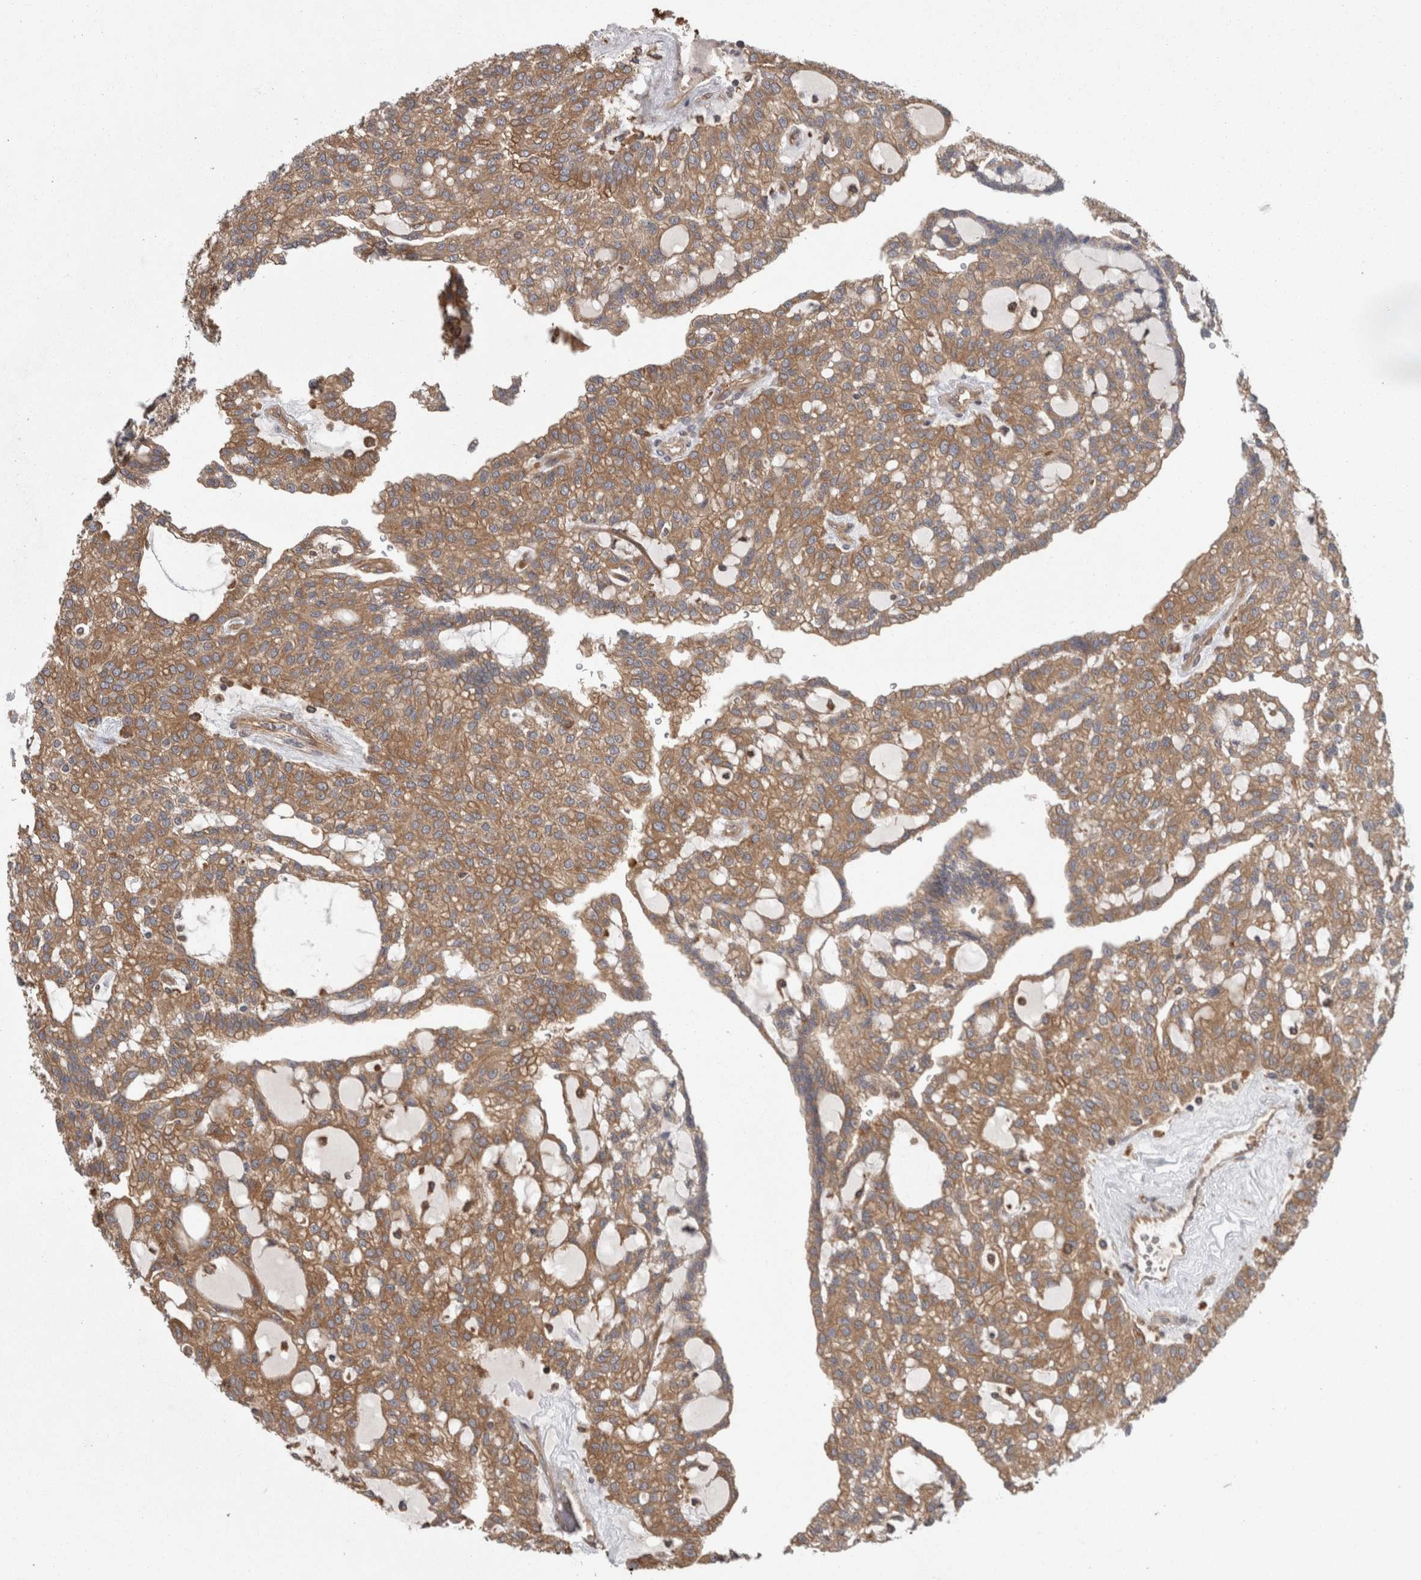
{"staining": {"intensity": "moderate", "quantity": ">75%", "location": "cytoplasmic/membranous"}, "tissue": "renal cancer", "cell_type": "Tumor cells", "image_type": "cancer", "snomed": [{"axis": "morphology", "description": "Adenocarcinoma, NOS"}, {"axis": "topography", "description": "Kidney"}], "caption": "Brown immunohistochemical staining in human renal adenocarcinoma demonstrates moderate cytoplasmic/membranous staining in about >75% of tumor cells. Immunohistochemistry stains the protein of interest in brown and the nuclei are stained blue.", "gene": "SMCR8", "patient": {"sex": "male", "age": 63}}